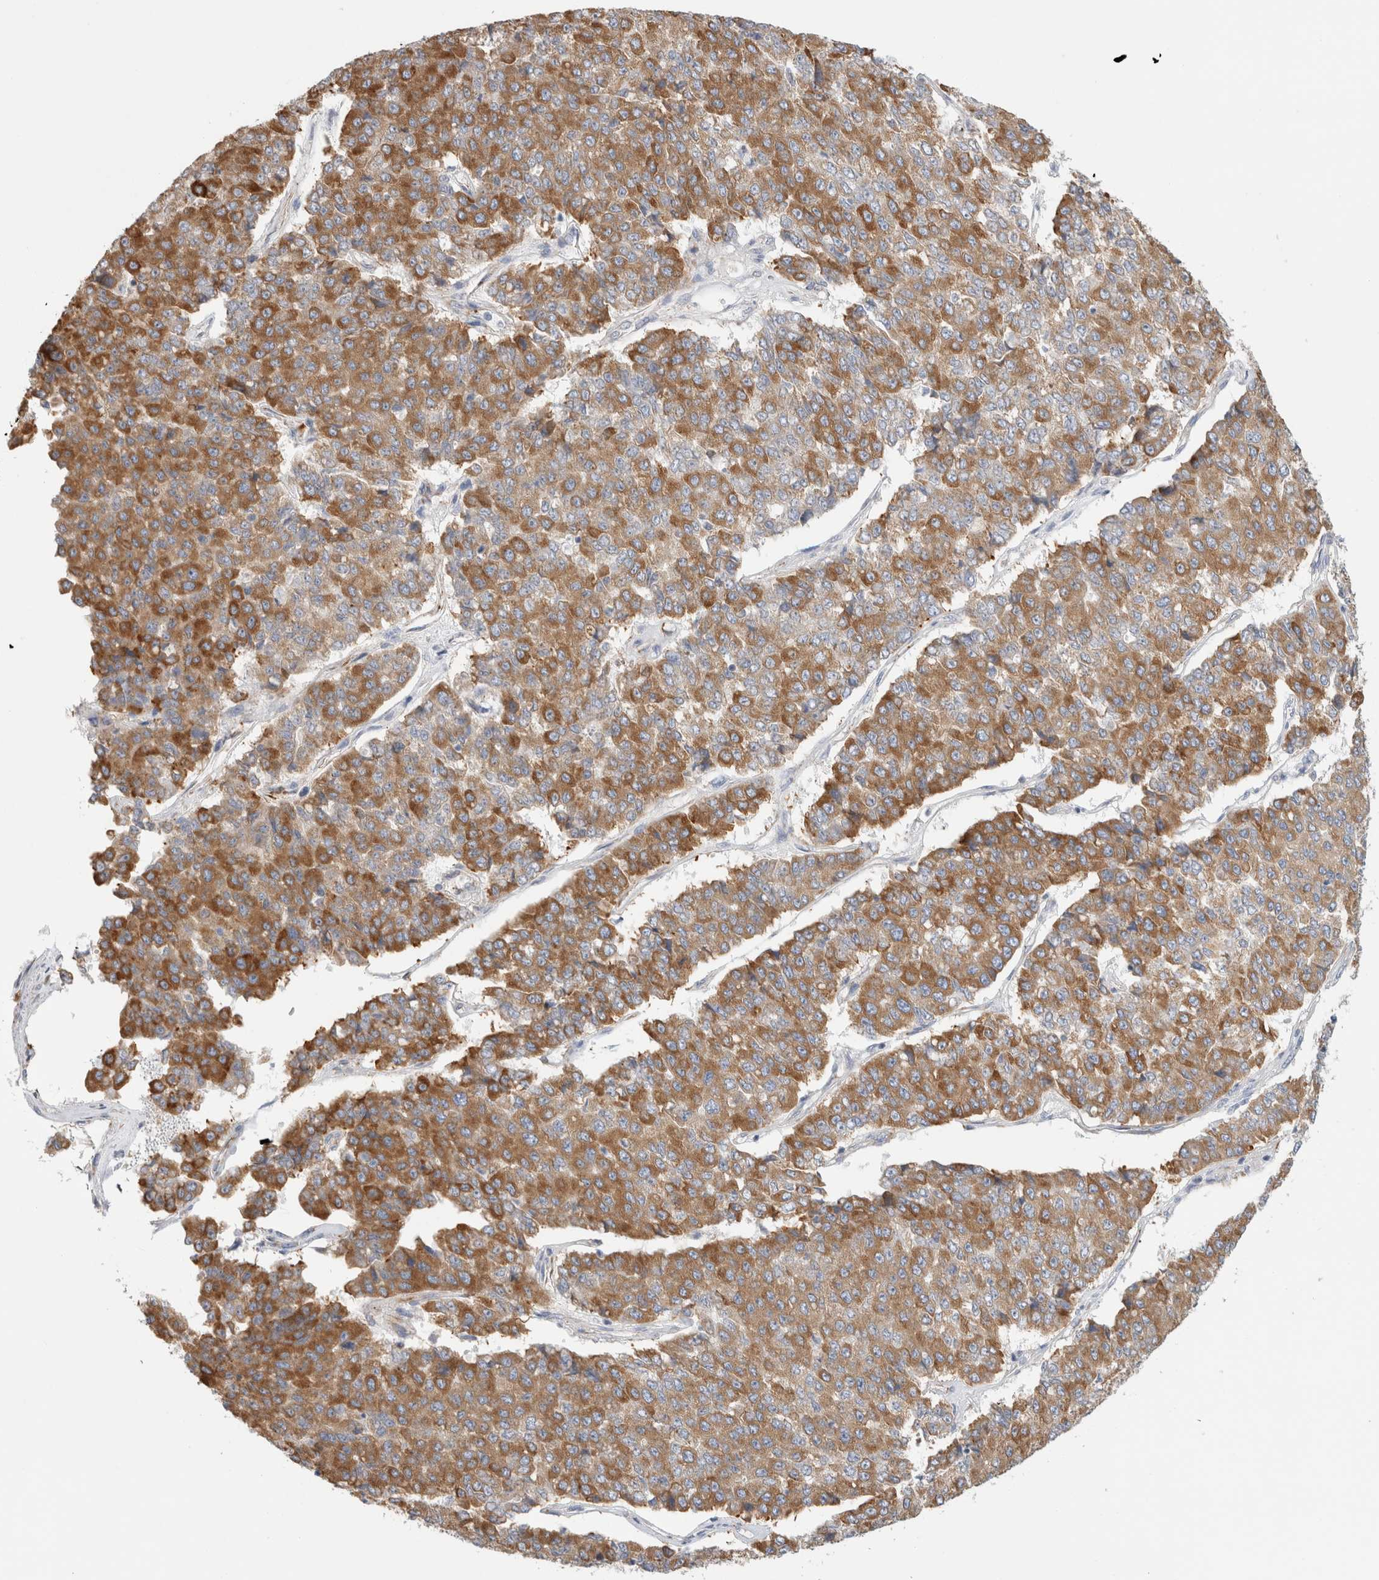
{"staining": {"intensity": "moderate", "quantity": ">75%", "location": "cytoplasmic/membranous"}, "tissue": "pancreatic cancer", "cell_type": "Tumor cells", "image_type": "cancer", "snomed": [{"axis": "morphology", "description": "Adenocarcinoma, NOS"}, {"axis": "topography", "description": "Pancreas"}], "caption": "This histopathology image displays immunohistochemistry (IHC) staining of pancreatic cancer (adenocarcinoma), with medium moderate cytoplasmic/membranous expression in approximately >75% of tumor cells.", "gene": "CSK", "patient": {"sex": "male", "age": 50}}